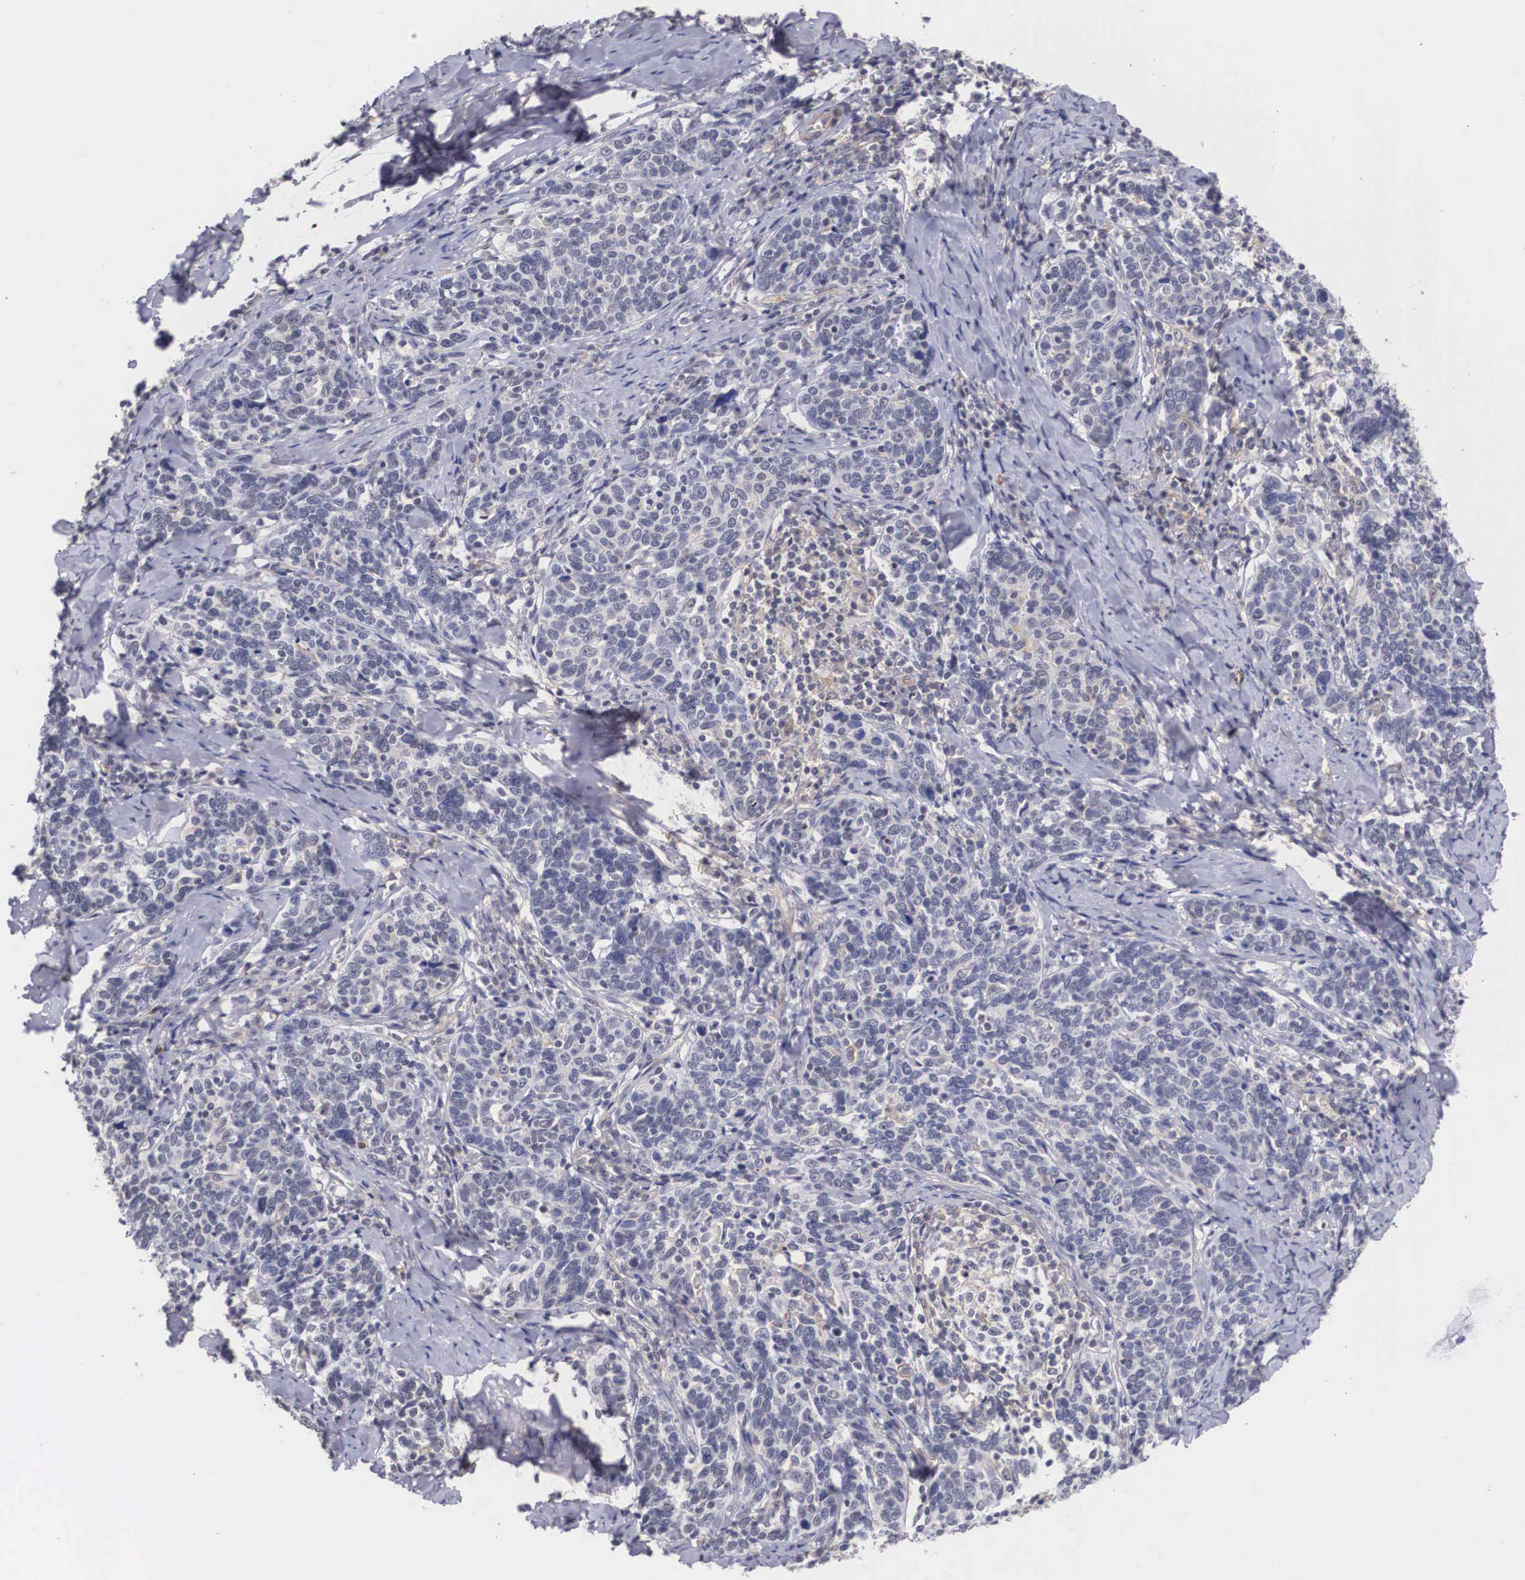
{"staining": {"intensity": "negative", "quantity": "none", "location": "none"}, "tissue": "cervical cancer", "cell_type": "Tumor cells", "image_type": "cancer", "snomed": [{"axis": "morphology", "description": "Squamous cell carcinoma, NOS"}, {"axis": "topography", "description": "Cervix"}], "caption": "Immunohistochemistry micrograph of human cervical squamous cell carcinoma stained for a protein (brown), which demonstrates no staining in tumor cells.", "gene": "NR4A2", "patient": {"sex": "female", "age": 41}}